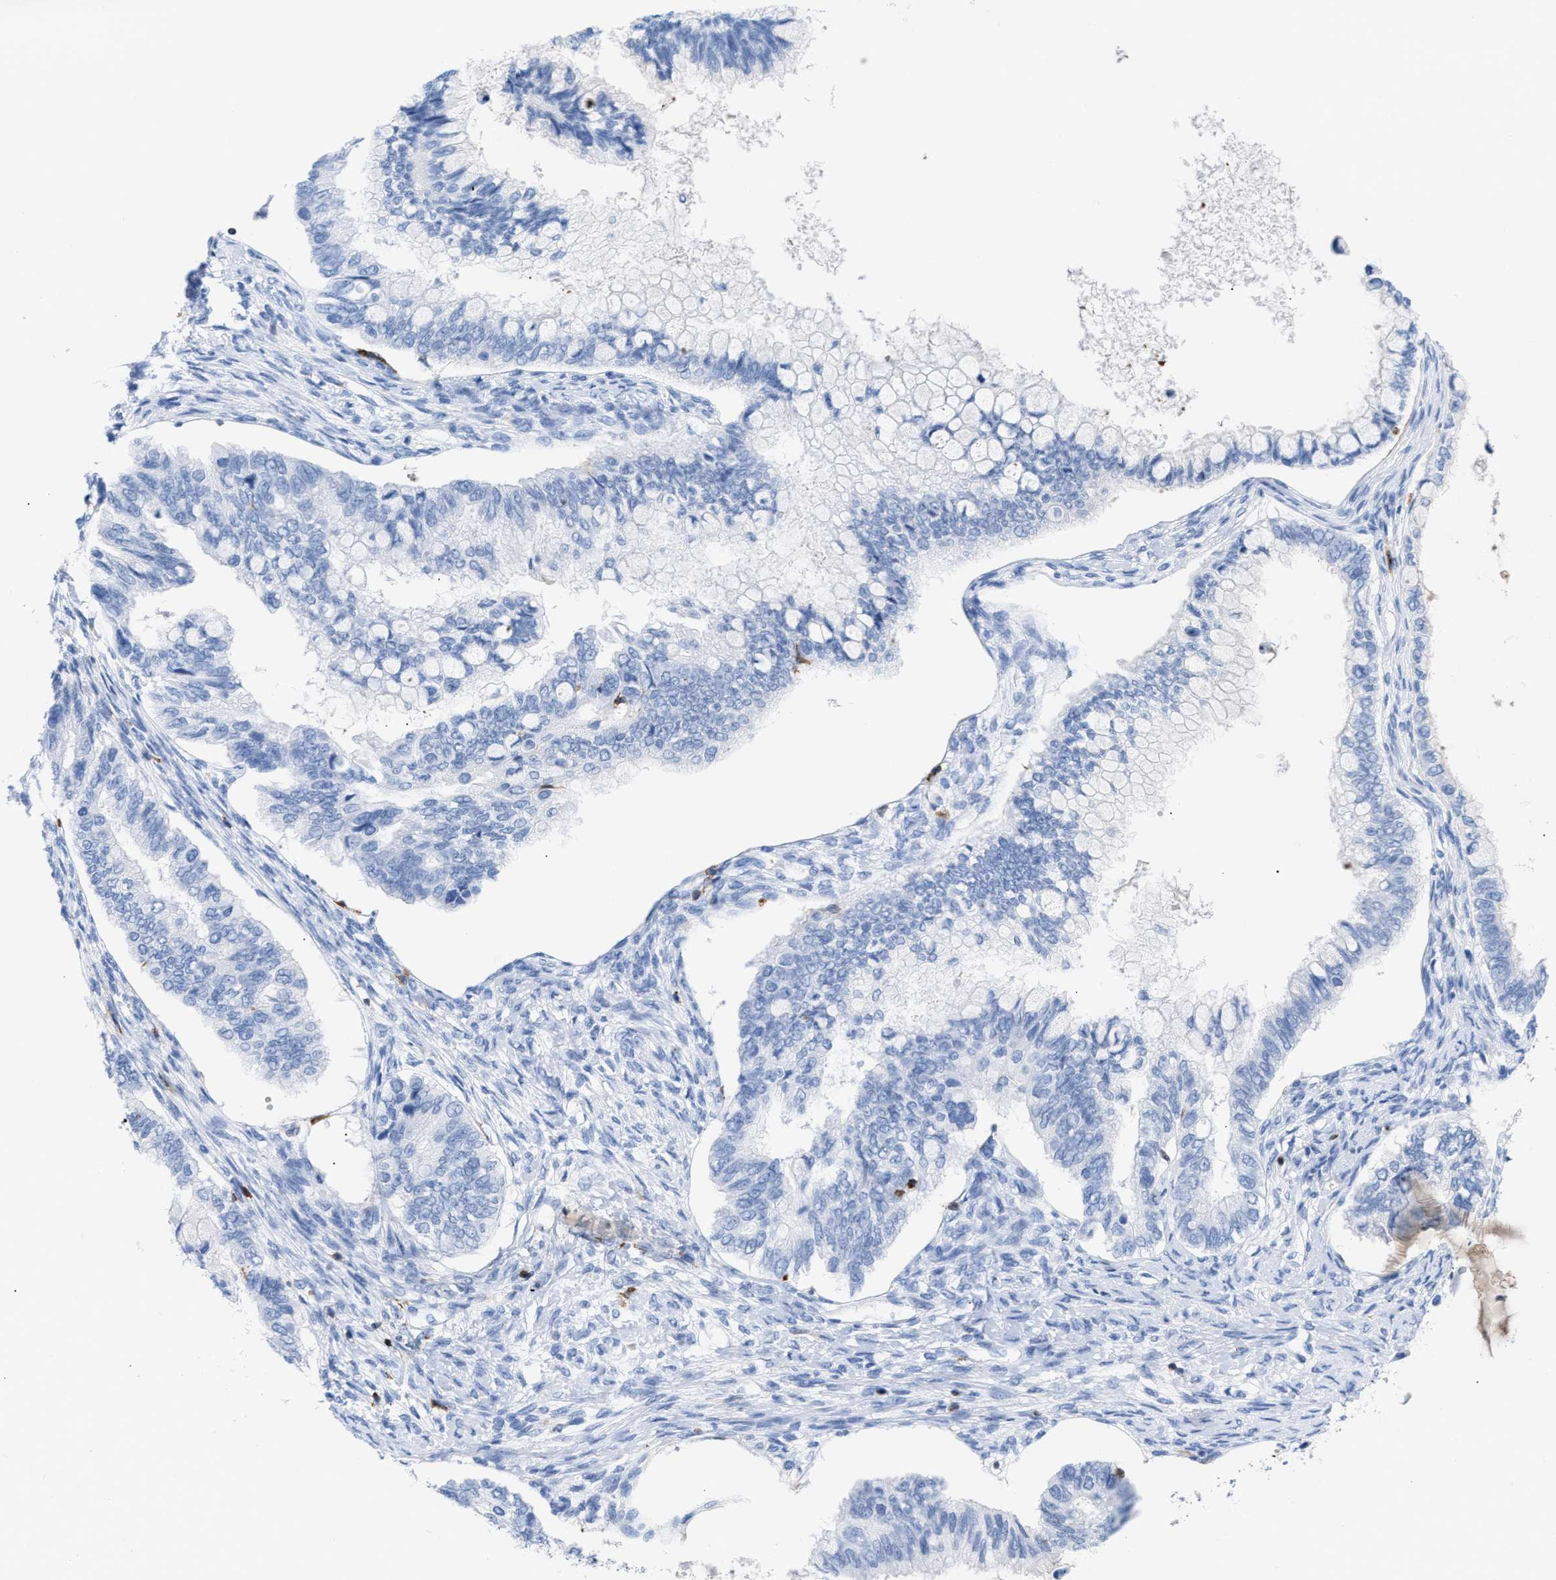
{"staining": {"intensity": "negative", "quantity": "none", "location": "none"}, "tissue": "ovarian cancer", "cell_type": "Tumor cells", "image_type": "cancer", "snomed": [{"axis": "morphology", "description": "Cystadenocarcinoma, mucinous, NOS"}, {"axis": "topography", "description": "Ovary"}], "caption": "Mucinous cystadenocarcinoma (ovarian) was stained to show a protein in brown. There is no significant expression in tumor cells. Brightfield microscopy of immunohistochemistry stained with DAB (brown) and hematoxylin (blue), captured at high magnification.", "gene": "LCP1", "patient": {"sex": "female", "age": 80}}